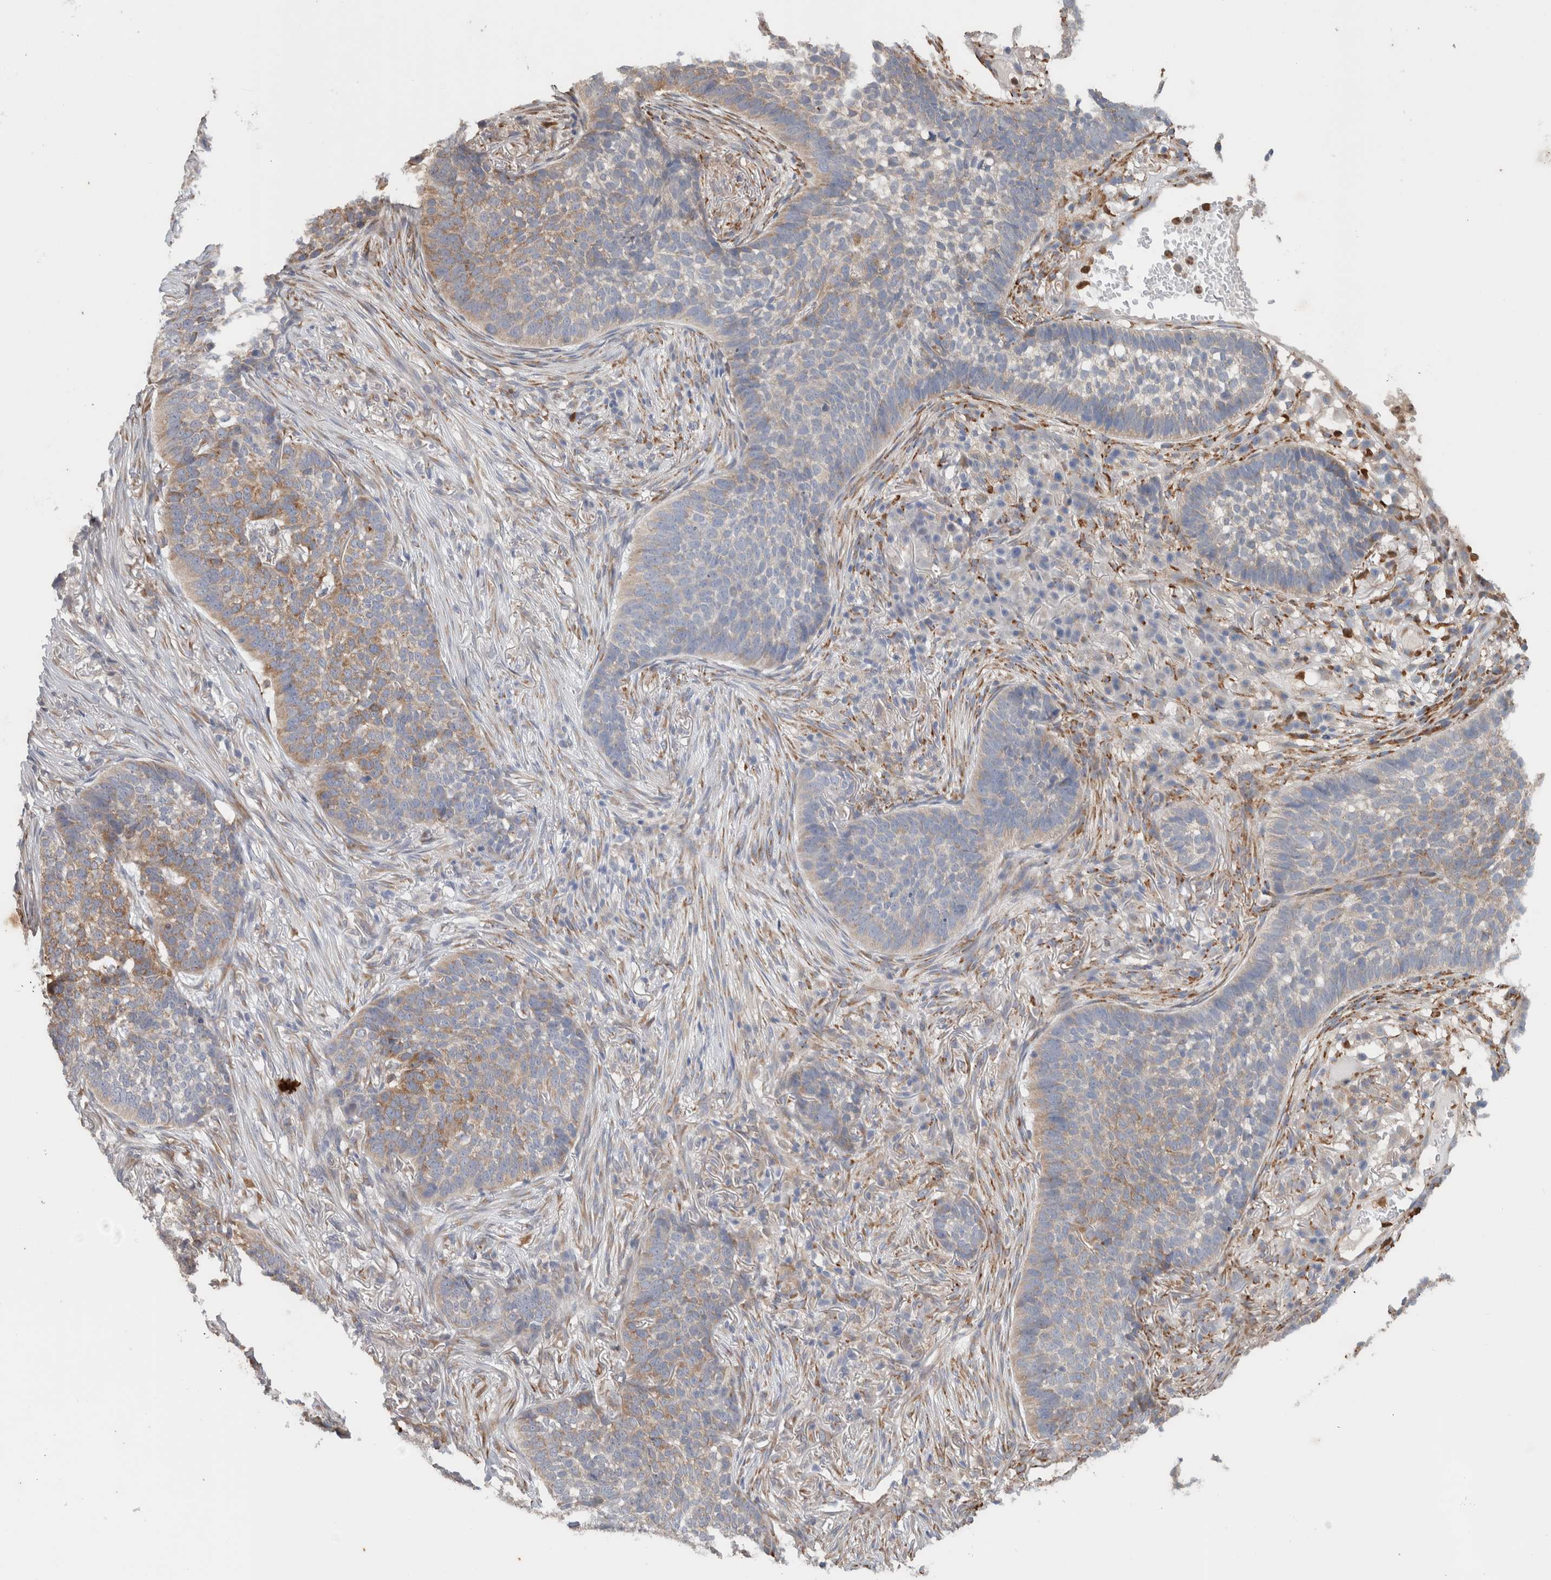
{"staining": {"intensity": "weak", "quantity": "25%-75%", "location": "cytoplasmic/membranous"}, "tissue": "skin cancer", "cell_type": "Tumor cells", "image_type": "cancer", "snomed": [{"axis": "morphology", "description": "Basal cell carcinoma"}, {"axis": "topography", "description": "Skin"}], "caption": "Immunohistochemical staining of human skin cancer (basal cell carcinoma) shows weak cytoplasmic/membranous protein staining in about 25%-75% of tumor cells.", "gene": "P4HA1", "patient": {"sex": "male", "age": 85}}